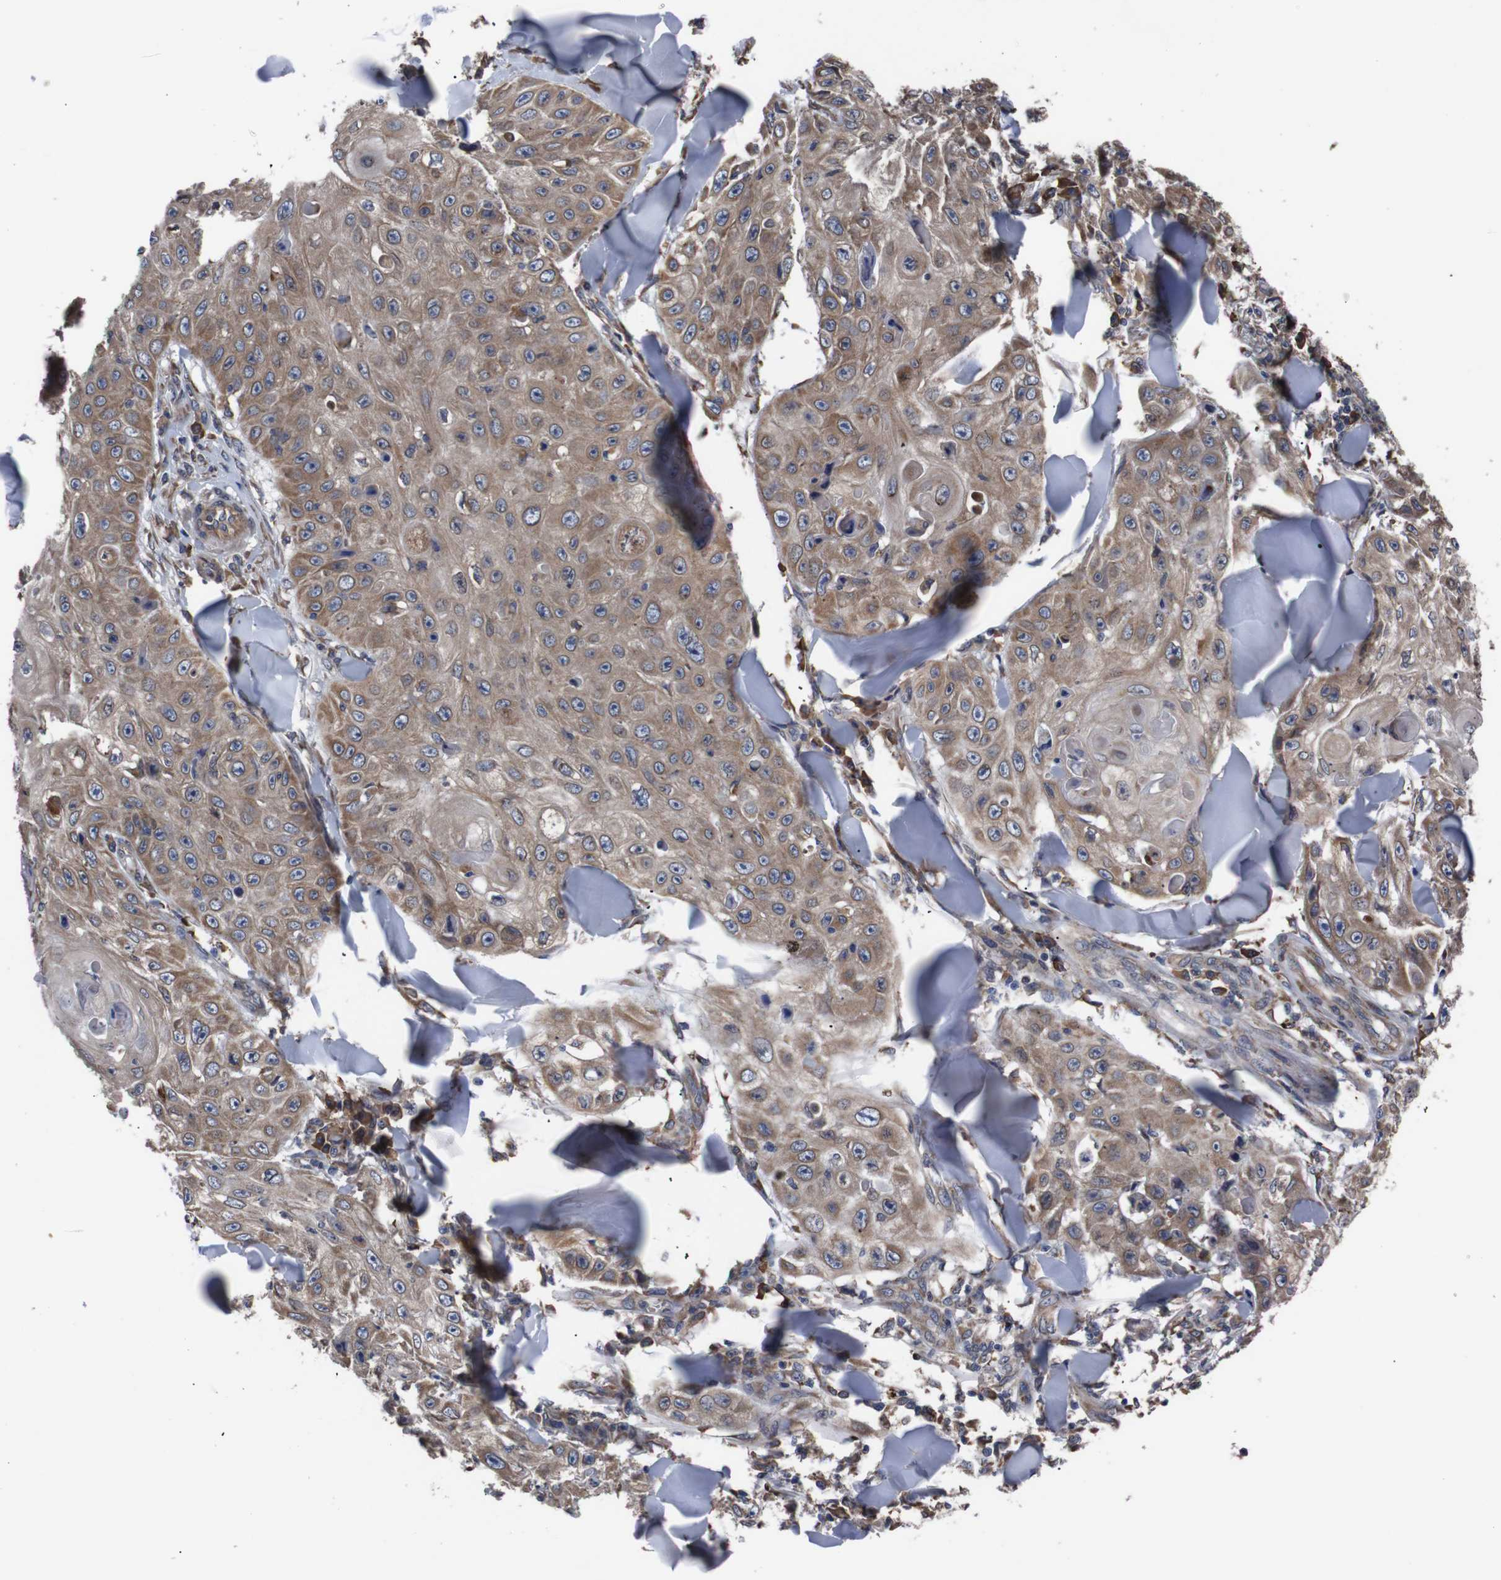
{"staining": {"intensity": "moderate", "quantity": ">75%", "location": "cytoplasmic/membranous"}, "tissue": "skin cancer", "cell_type": "Tumor cells", "image_type": "cancer", "snomed": [{"axis": "morphology", "description": "Squamous cell carcinoma, NOS"}, {"axis": "topography", "description": "Skin"}], "caption": "High-power microscopy captured an immunohistochemistry (IHC) photomicrograph of skin cancer (squamous cell carcinoma), revealing moderate cytoplasmic/membranous staining in approximately >75% of tumor cells.", "gene": "SIGMAR1", "patient": {"sex": "male", "age": 86}}